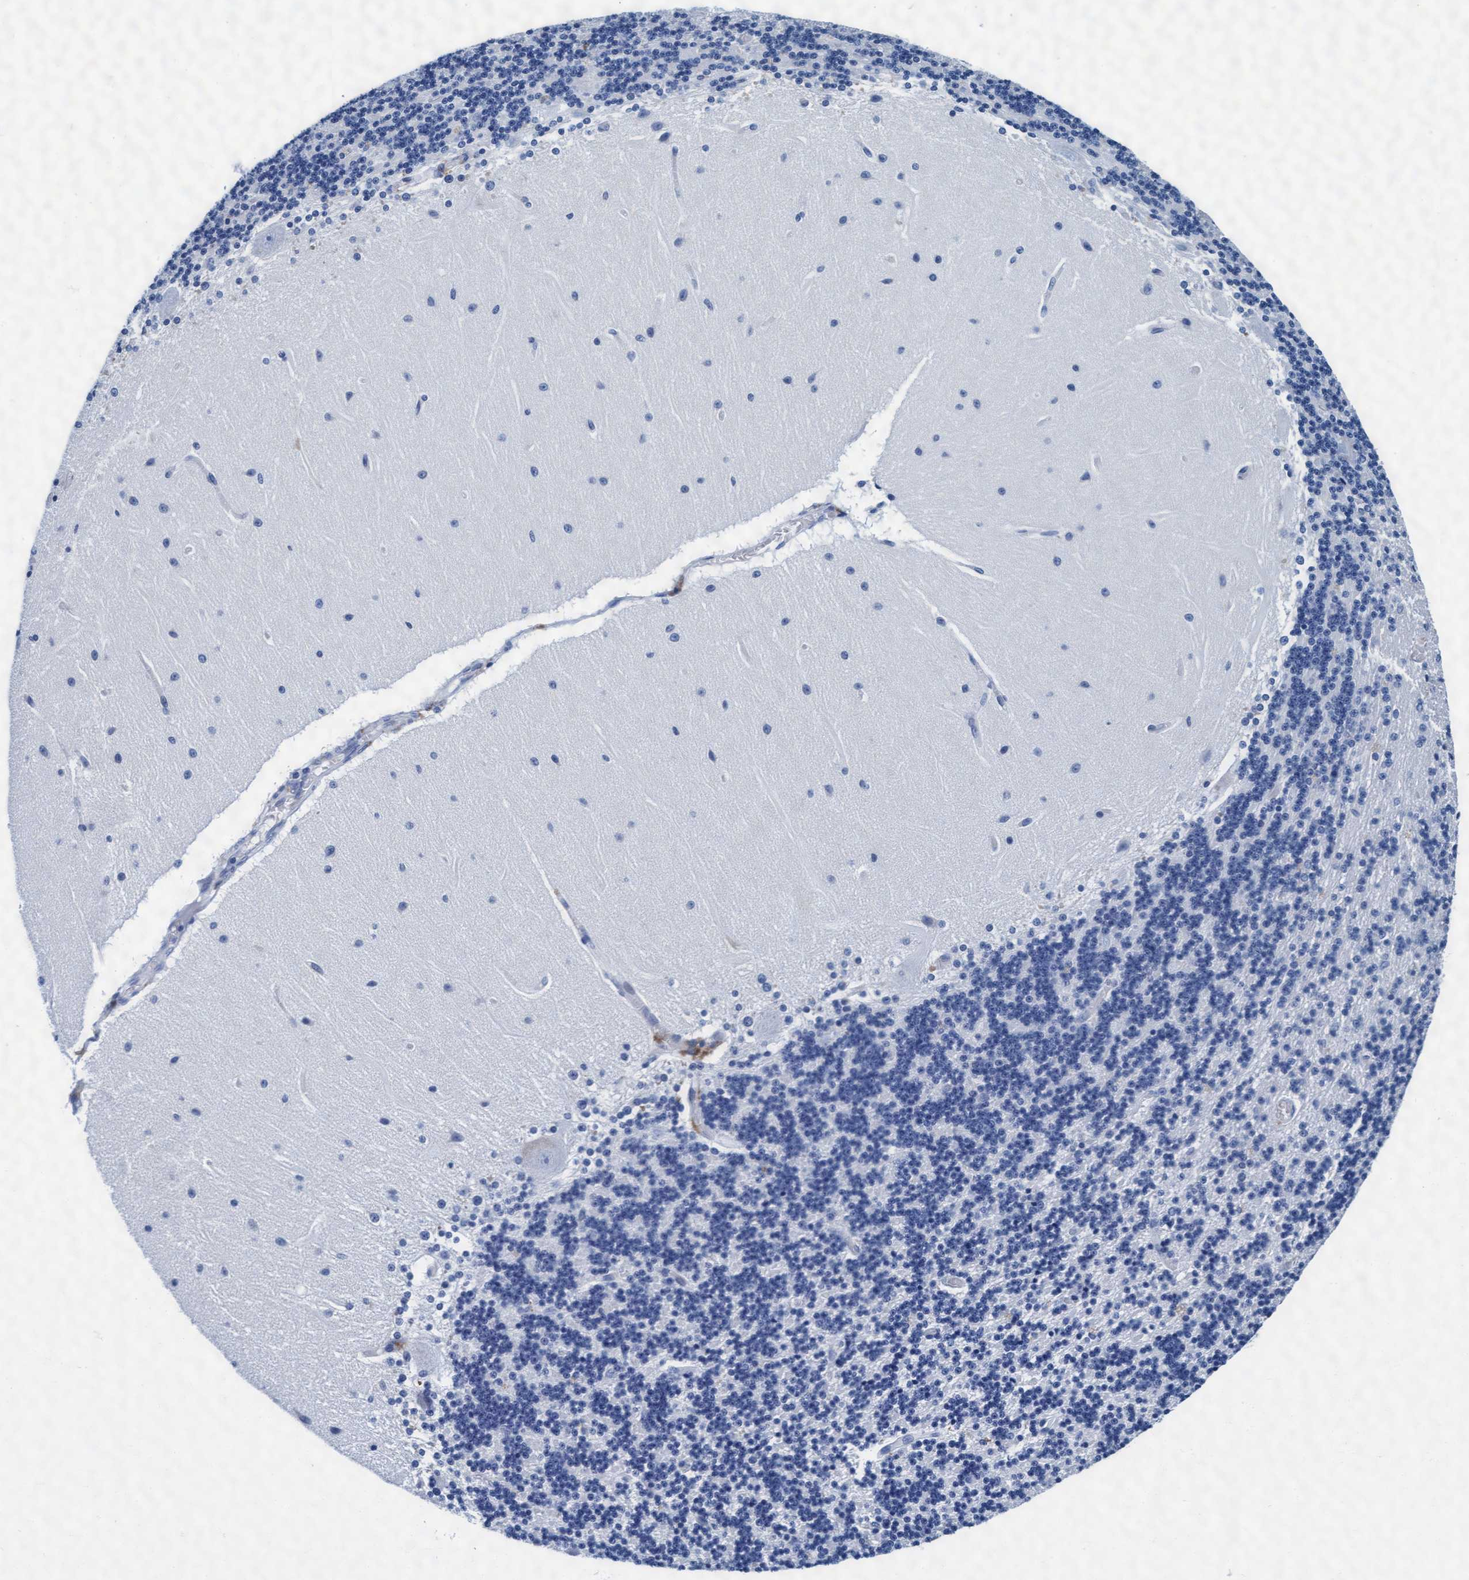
{"staining": {"intensity": "negative", "quantity": "none", "location": "none"}, "tissue": "cerebellum", "cell_type": "Cells in granular layer", "image_type": "normal", "snomed": [{"axis": "morphology", "description": "Normal tissue, NOS"}, {"axis": "topography", "description": "Cerebellum"}], "caption": "Histopathology image shows no significant protein staining in cells in granular layer of unremarkable cerebellum. Nuclei are stained in blue.", "gene": "ARSG", "patient": {"sex": "female", "age": 54}}